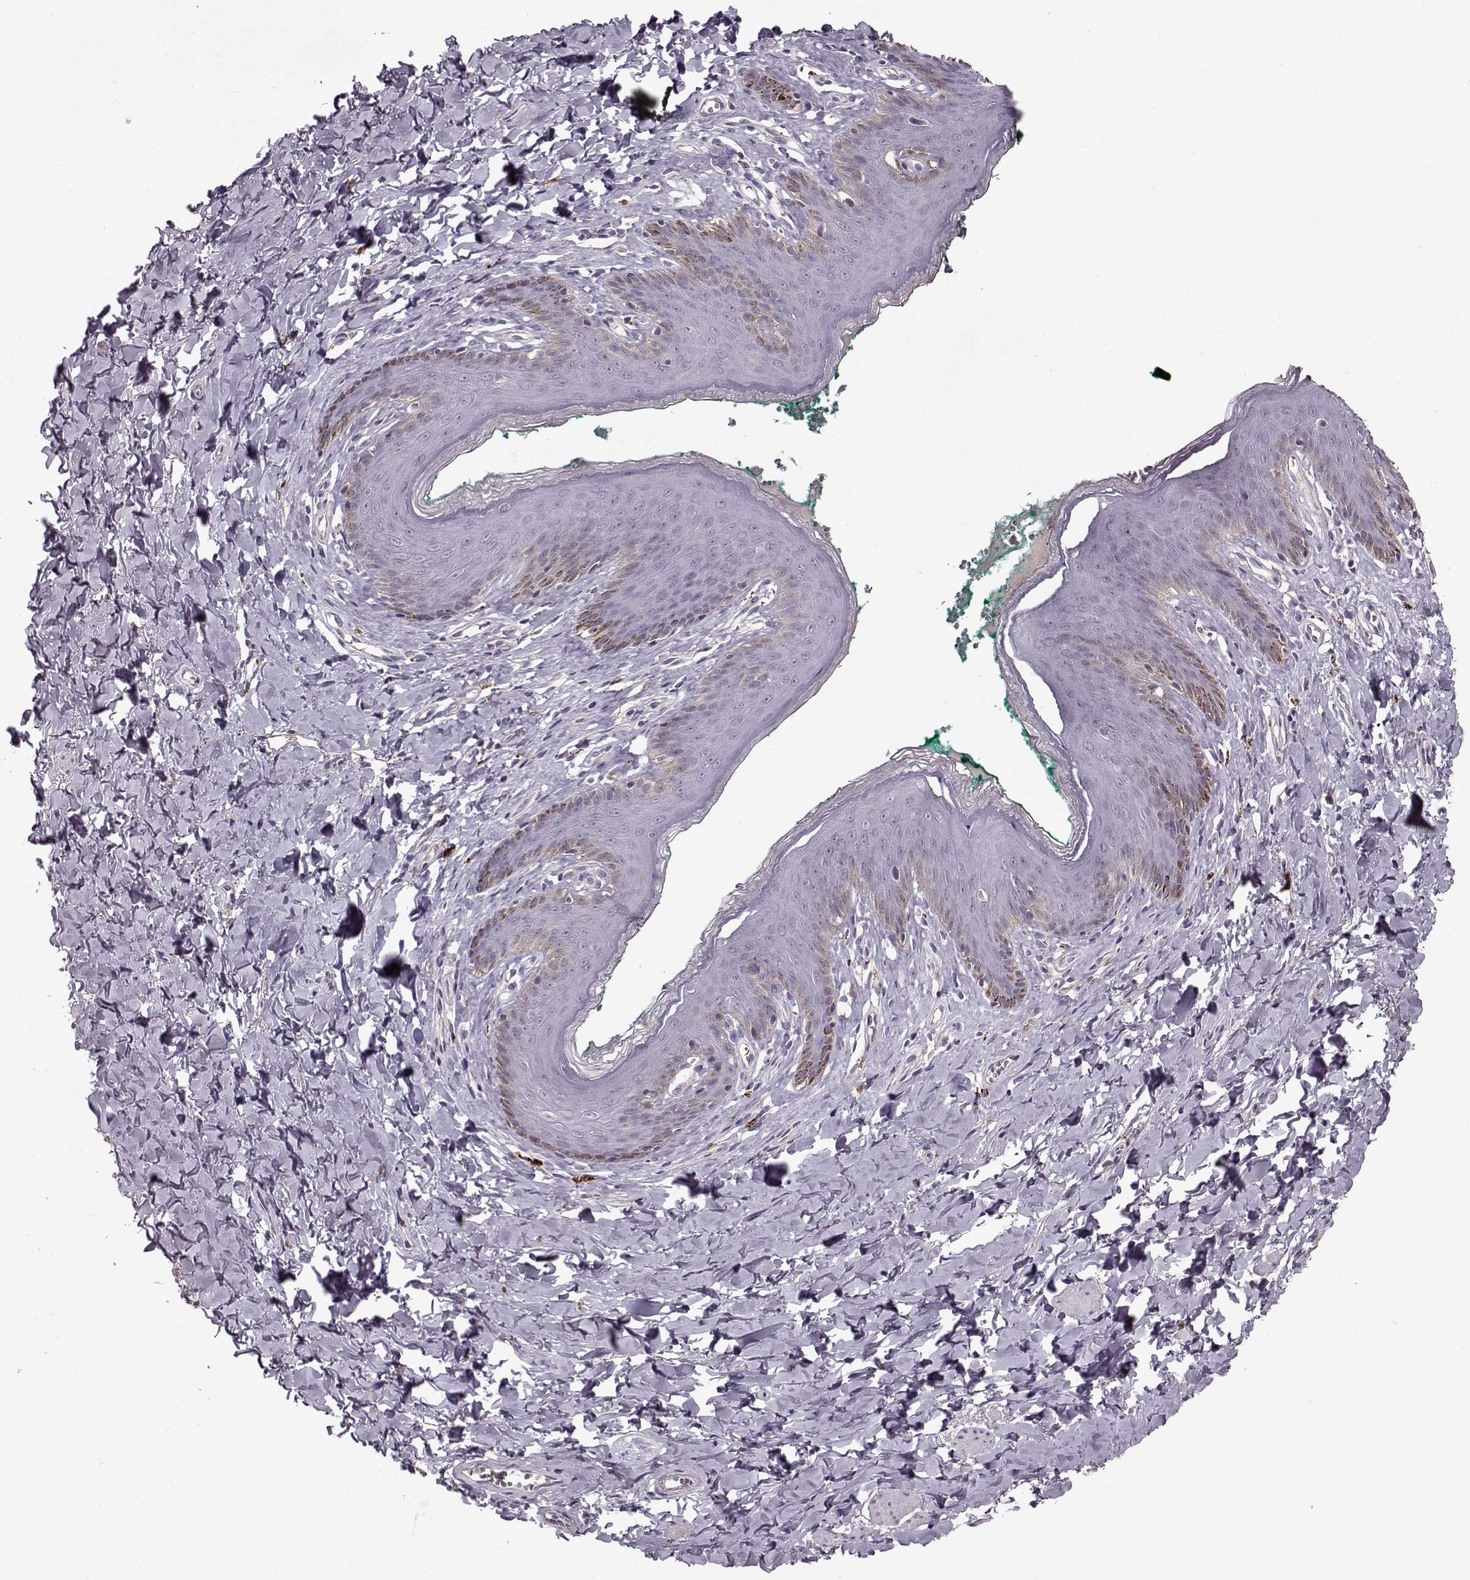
{"staining": {"intensity": "negative", "quantity": "none", "location": "none"}, "tissue": "skin", "cell_type": "Epidermal cells", "image_type": "normal", "snomed": [{"axis": "morphology", "description": "Normal tissue, NOS"}, {"axis": "topography", "description": "Vulva"}], "caption": "The photomicrograph shows no staining of epidermal cells in normal skin.", "gene": "ACOT11", "patient": {"sex": "female", "age": 66}}